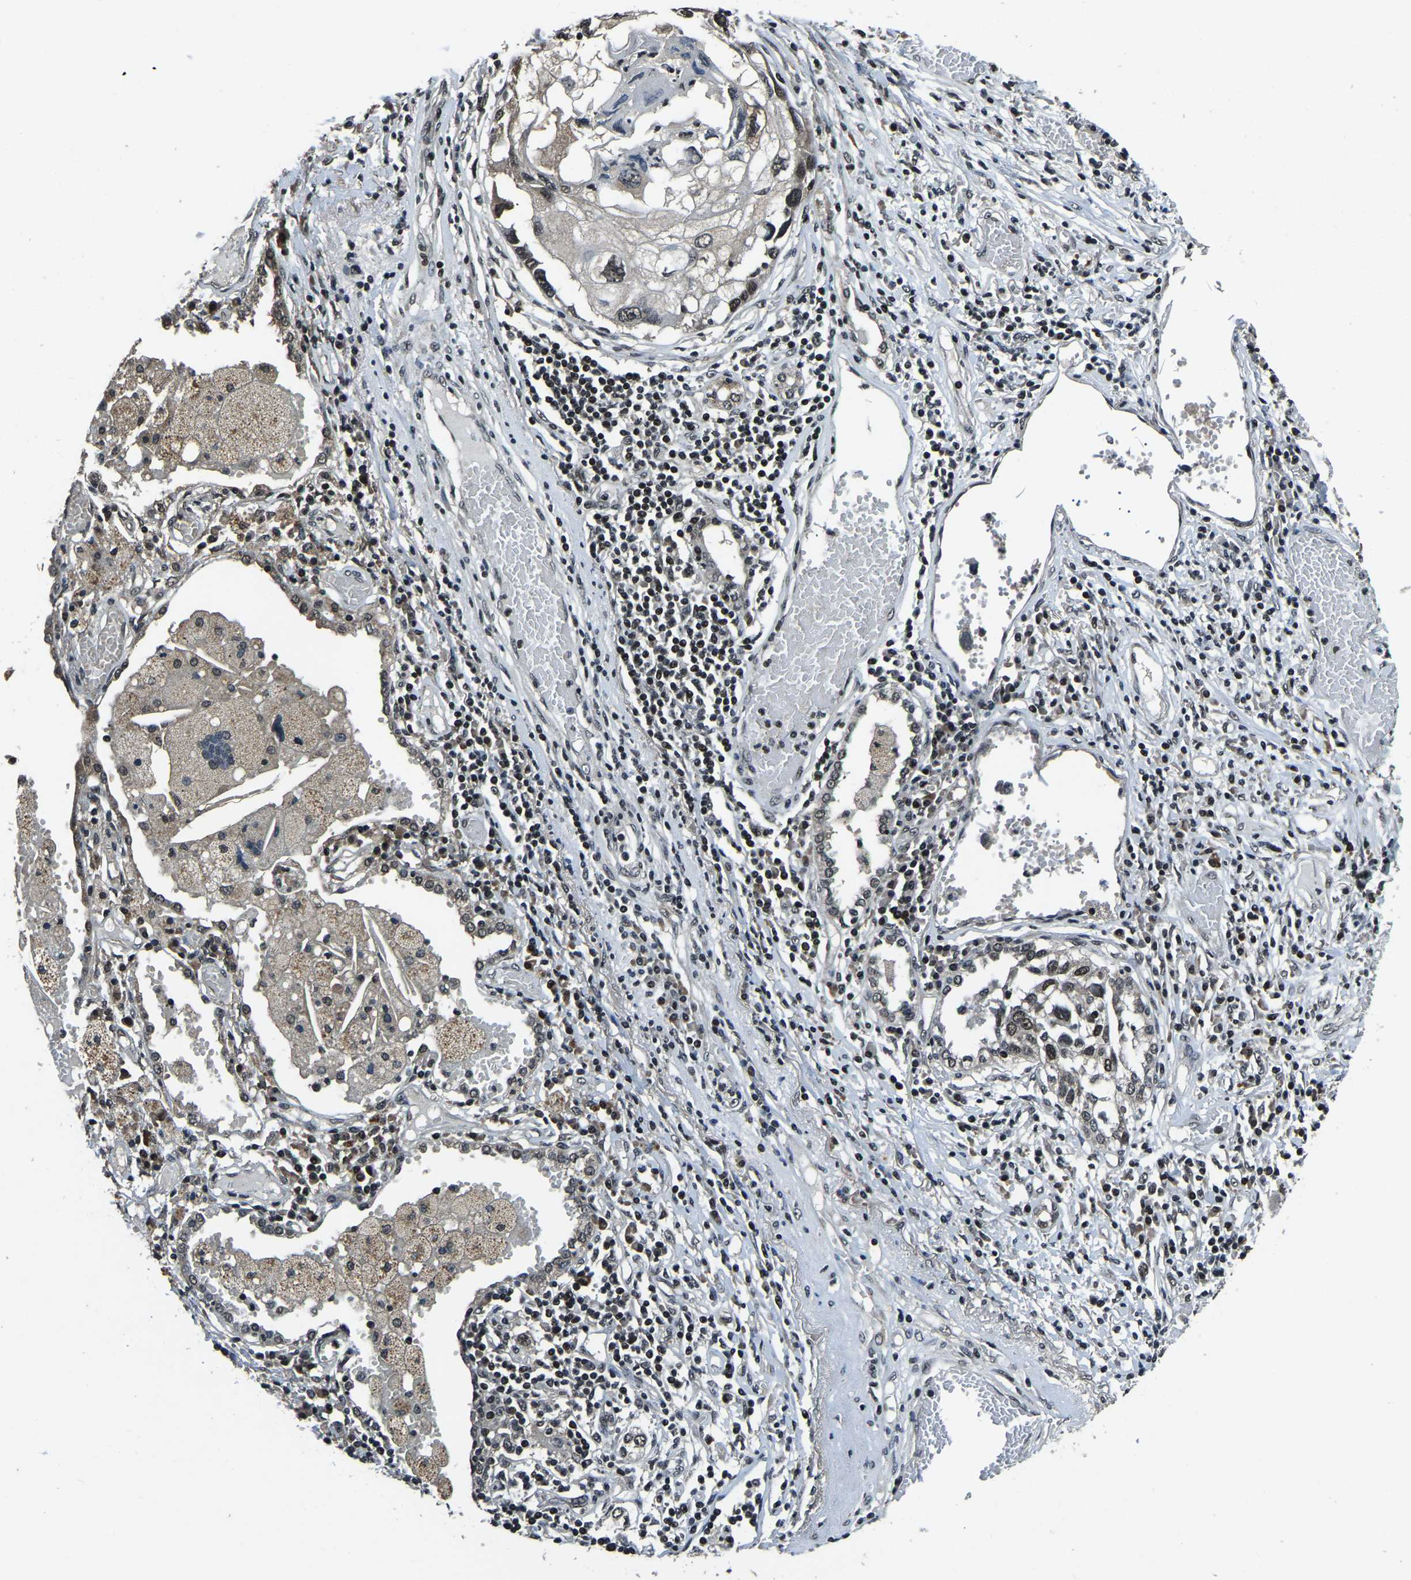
{"staining": {"intensity": "weak", "quantity": ">75%", "location": "nuclear"}, "tissue": "lung cancer", "cell_type": "Tumor cells", "image_type": "cancer", "snomed": [{"axis": "morphology", "description": "Squamous cell carcinoma, NOS"}, {"axis": "topography", "description": "Lung"}], "caption": "Immunohistochemistry (DAB (3,3'-diaminobenzidine)) staining of lung cancer (squamous cell carcinoma) reveals weak nuclear protein positivity in about >75% of tumor cells.", "gene": "ANKIB1", "patient": {"sex": "male", "age": 71}}